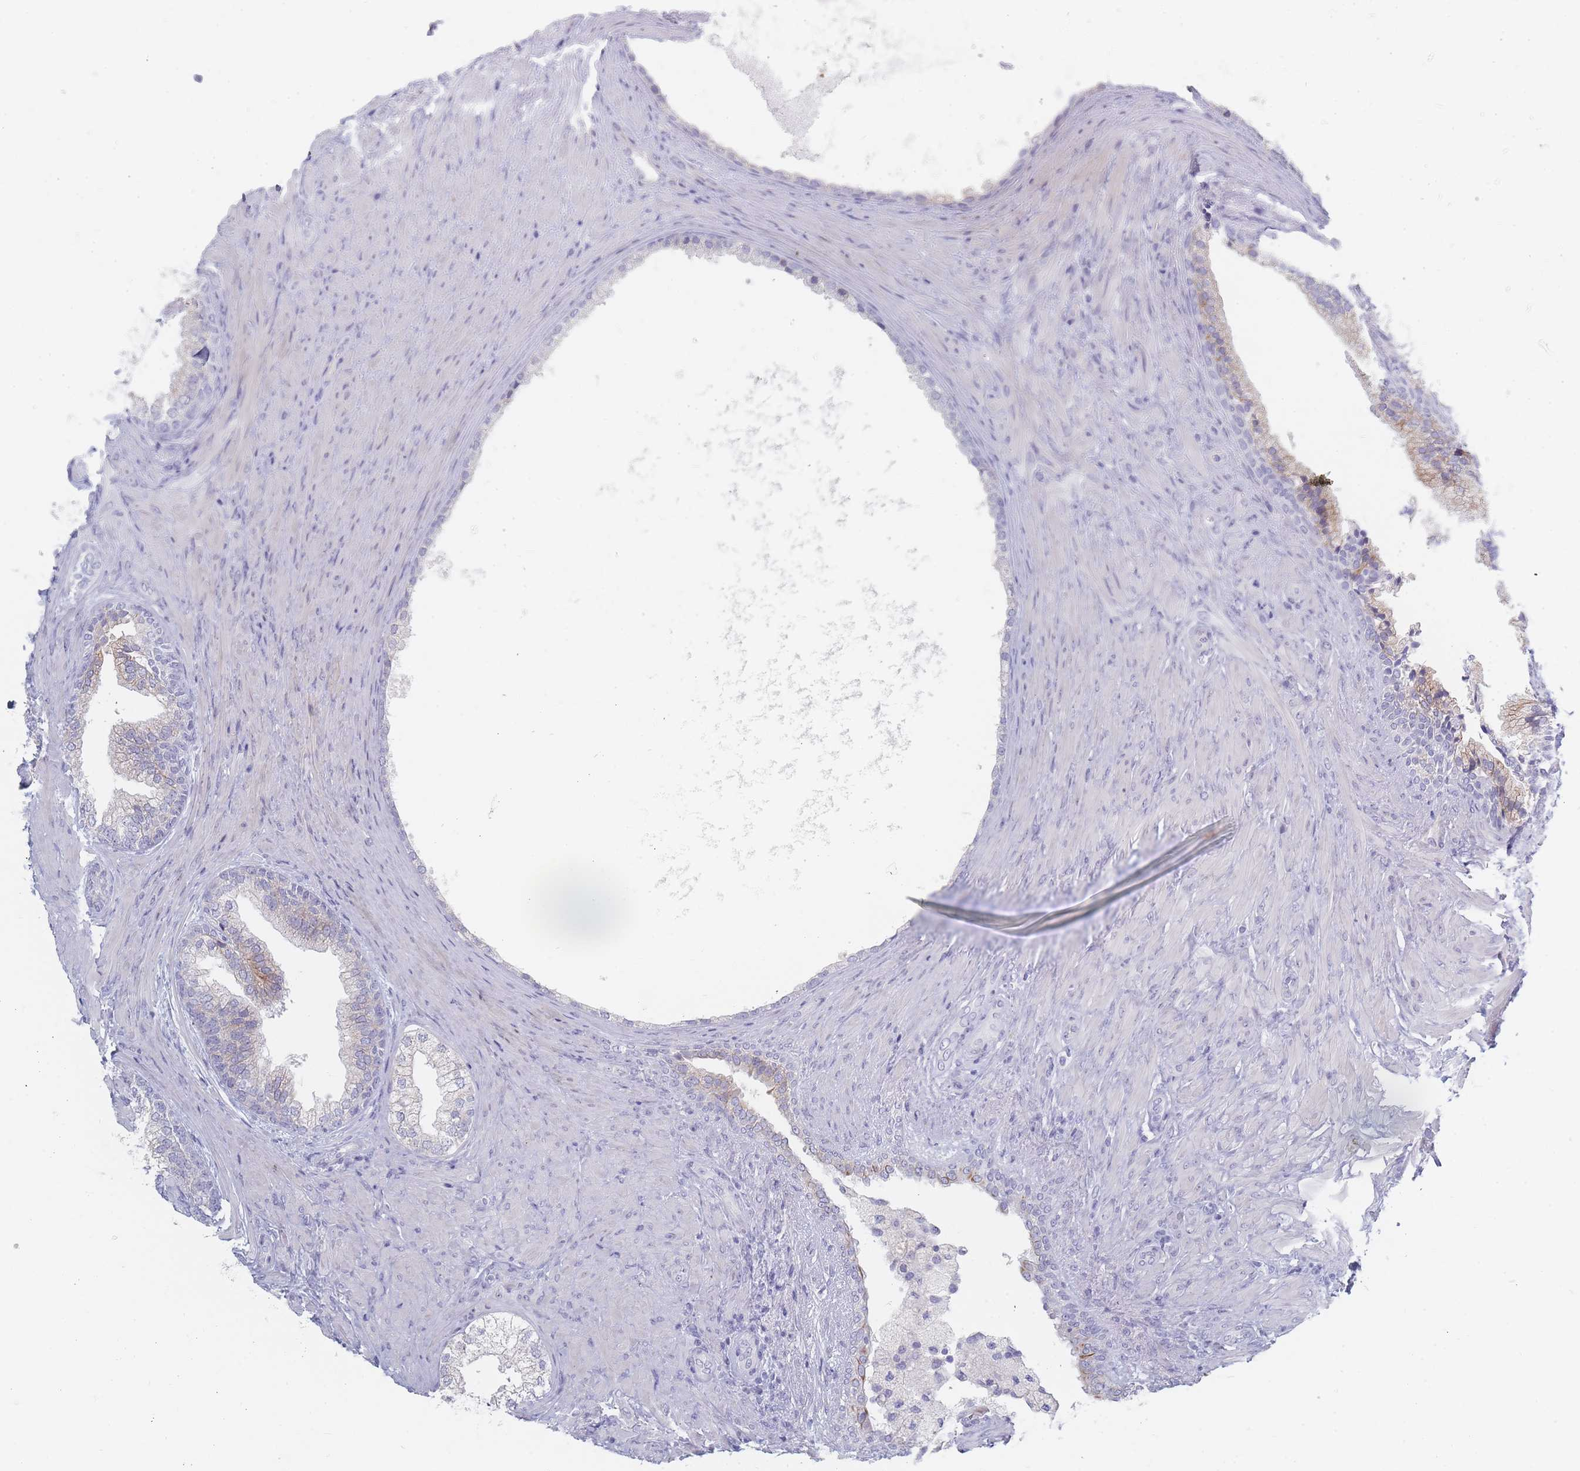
{"staining": {"intensity": "moderate", "quantity": "25%-75%", "location": "cytoplasmic/membranous"}, "tissue": "prostate", "cell_type": "Glandular cells", "image_type": "normal", "snomed": [{"axis": "morphology", "description": "Normal tissue, NOS"}, {"axis": "topography", "description": "Prostate"}], "caption": "Protein expression analysis of unremarkable prostate demonstrates moderate cytoplasmic/membranous staining in approximately 25%-75% of glandular cells.", "gene": "SPATS1", "patient": {"sex": "male", "age": 76}}